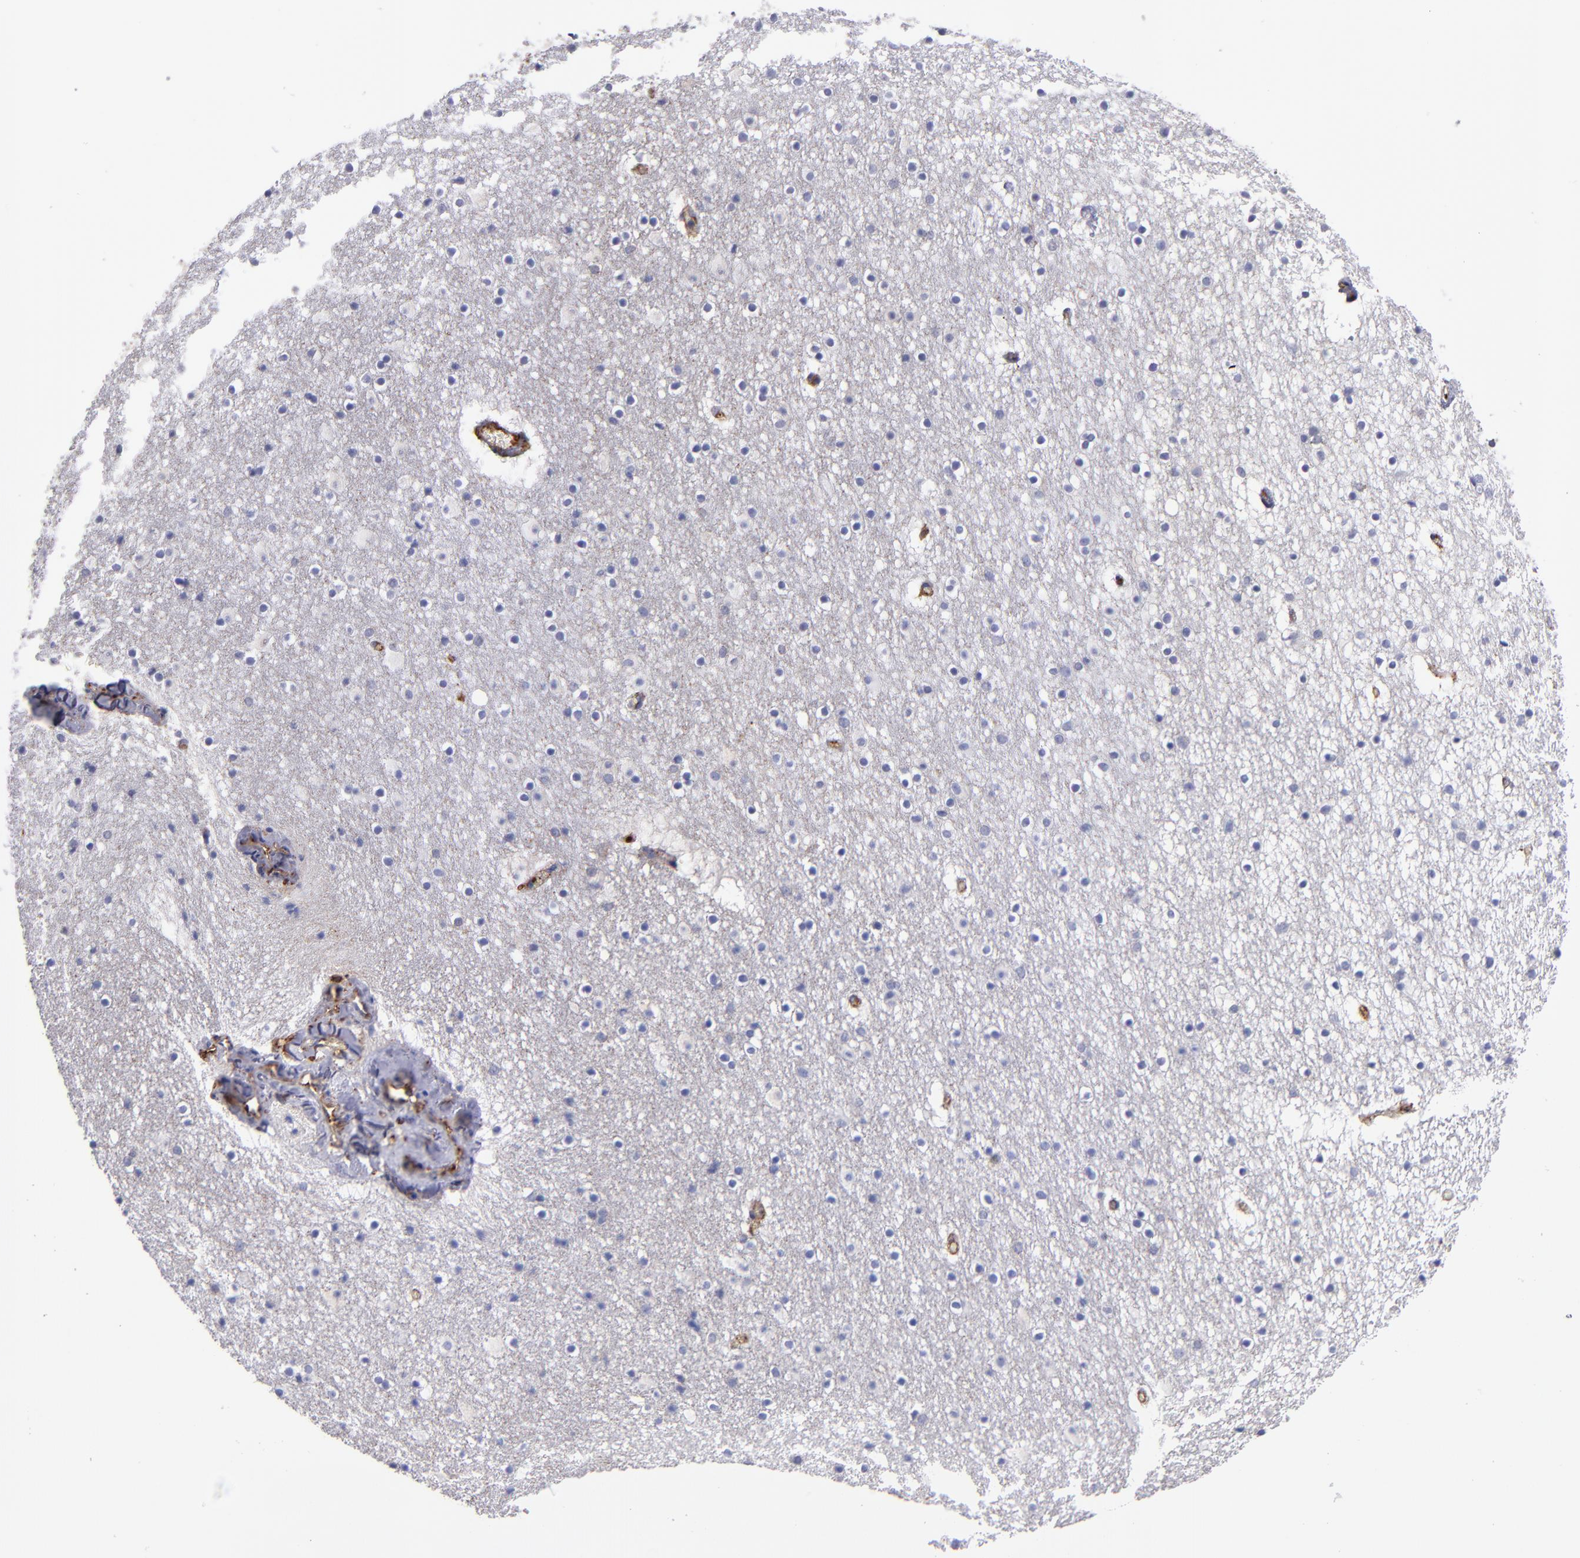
{"staining": {"intensity": "negative", "quantity": "none", "location": "none"}, "tissue": "caudate", "cell_type": "Glial cells", "image_type": "normal", "snomed": [{"axis": "morphology", "description": "Normal tissue, NOS"}, {"axis": "topography", "description": "Lateral ventricle wall"}], "caption": "Immunohistochemical staining of unremarkable caudate shows no significant positivity in glial cells.", "gene": "MVP", "patient": {"sex": "male", "age": 45}}